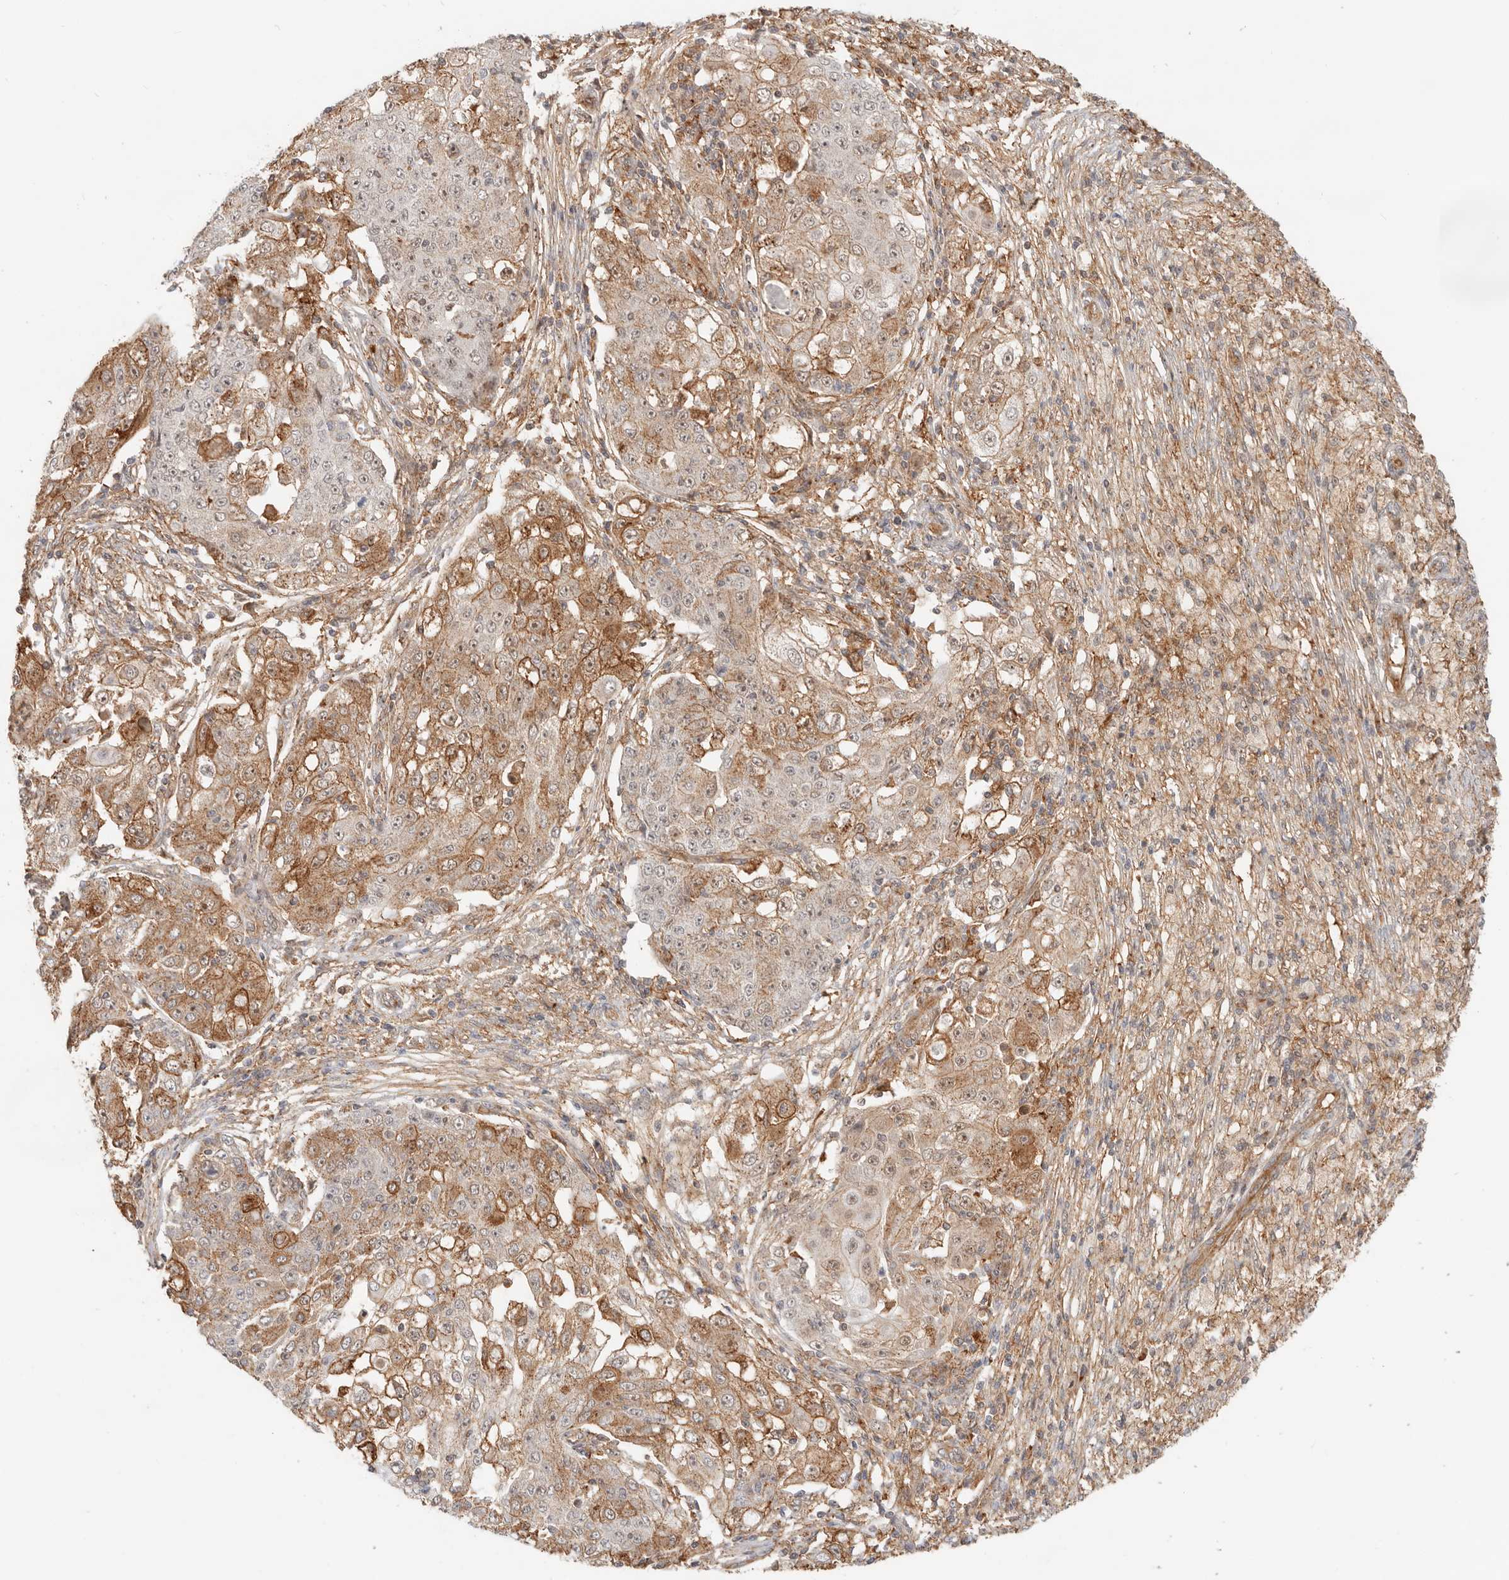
{"staining": {"intensity": "moderate", "quantity": "25%-75%", "location": "cytoplasmic/membranous,nuclear"}, "tissue": "ovarian cancer", "cell_type": "Tumor cells", "image_type": "cancer", "snomed": [{"axis": "morphology", "description": "Carcinoma, endometroid"}, {"axis": "topography", "description": "Ovary"}], "caption": "Immunohistochemical staining of human ovarian endometroid carcinoma exhibits moderate cytoplasmic/membranous and nuclear protein expression in about 25%-75% of tumor cells.", "gene": "HEXD", "patient": {"sex": "female", "age": 42}}